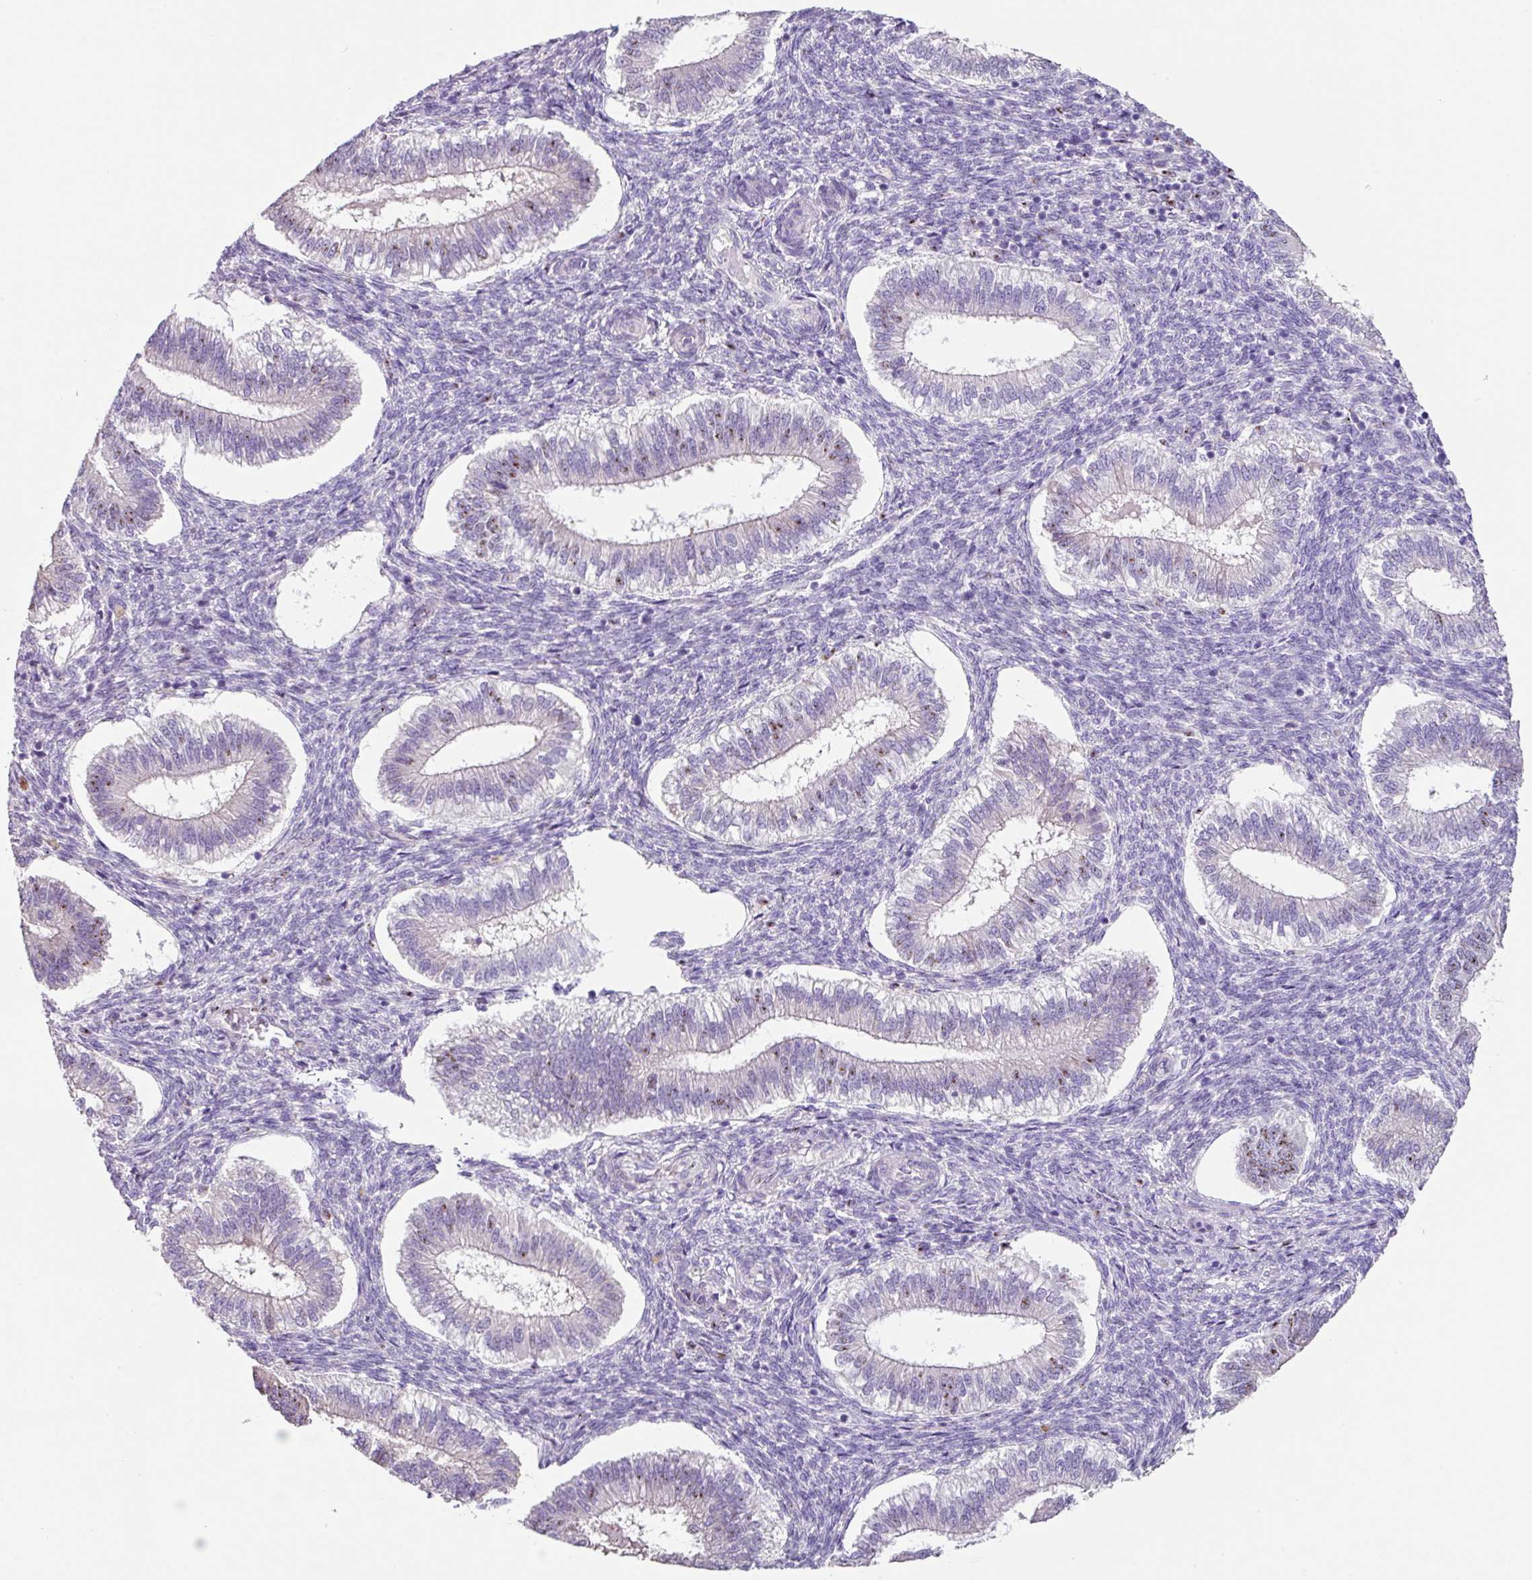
{"staining": {"intensity": "negative", "quantity": "none", "location": "none"}, "tissue": "endometrium", "cell_type": "Cells in endometrial stroma", "image_type": "normal", "snomed": [{"axis": "morphology", "description": "Normal tissue, NOS"}, {"axis": "topography", "description": "Endometrium"}], "caption": "Photomicrograph shows no protein staining in cells in endometrial stroma of benign endometrium. The staining was performed using DAB to visualize the protein expression in brown, while the nuclei were stained in blue with hematoxylin (Magnification: 20x).", "gene": "ZG16", "patient": {"sex": "female", "age": 25}}